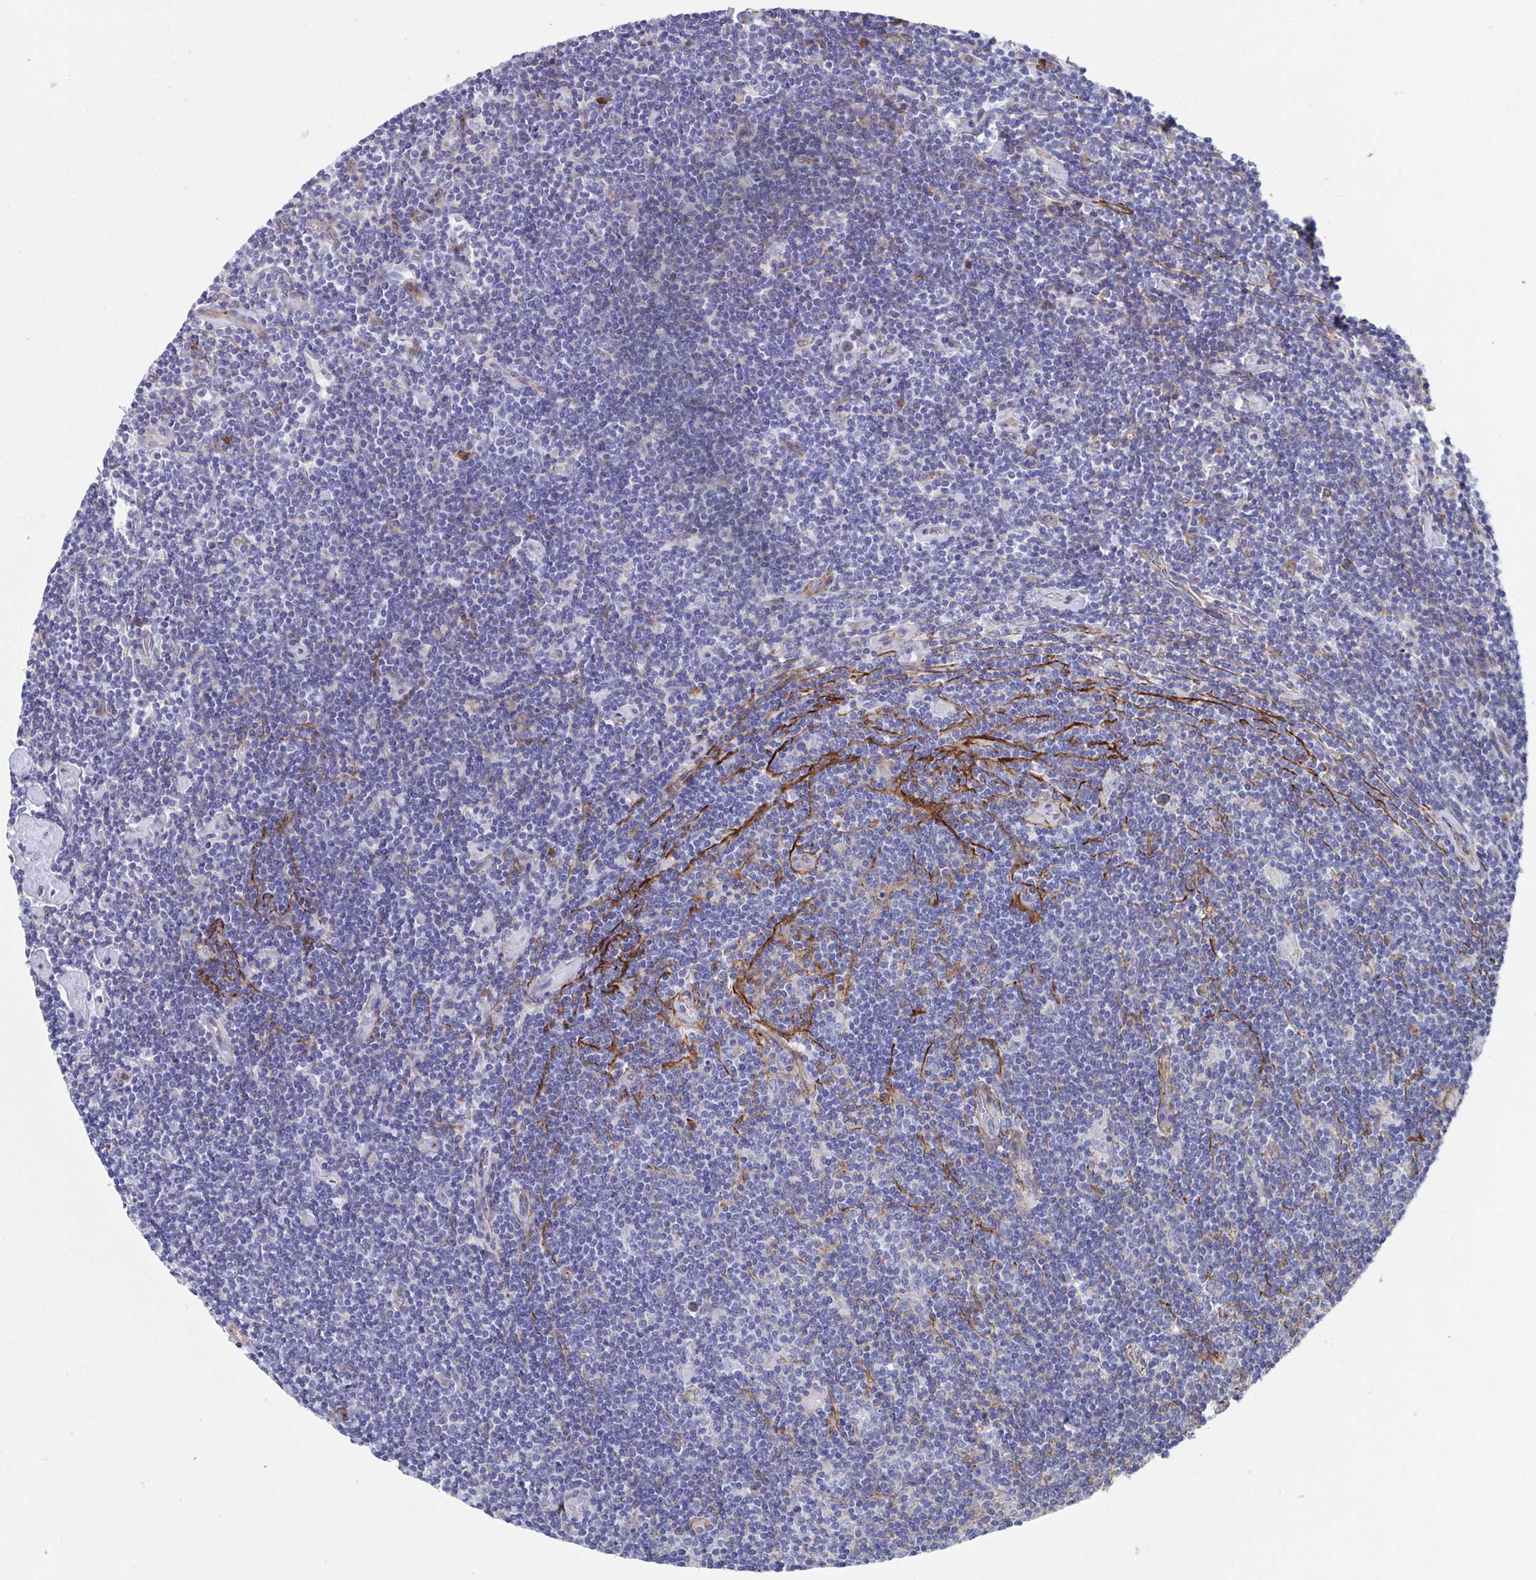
{"staining": {"intensity": "negative", "quantity": "none", "location": "none"}, "tissue": "lymphoma", "cell_type": "Tumor cells", "image_type": "cancer", "snomed": [{"axis": "morphology", "description": "Hodgkin's disease, NOS"}, {"axis": "topography", "description": "Lymph node"}], "caption": "This photomicrograph is of Hodgkin's disease stained with IHC to label a protein in brown with the nuclei are counter-stained blue. There is no positivity in tumor cells.", "gene": "KLC3", "patient": {"sex": "male", "age": 40}}